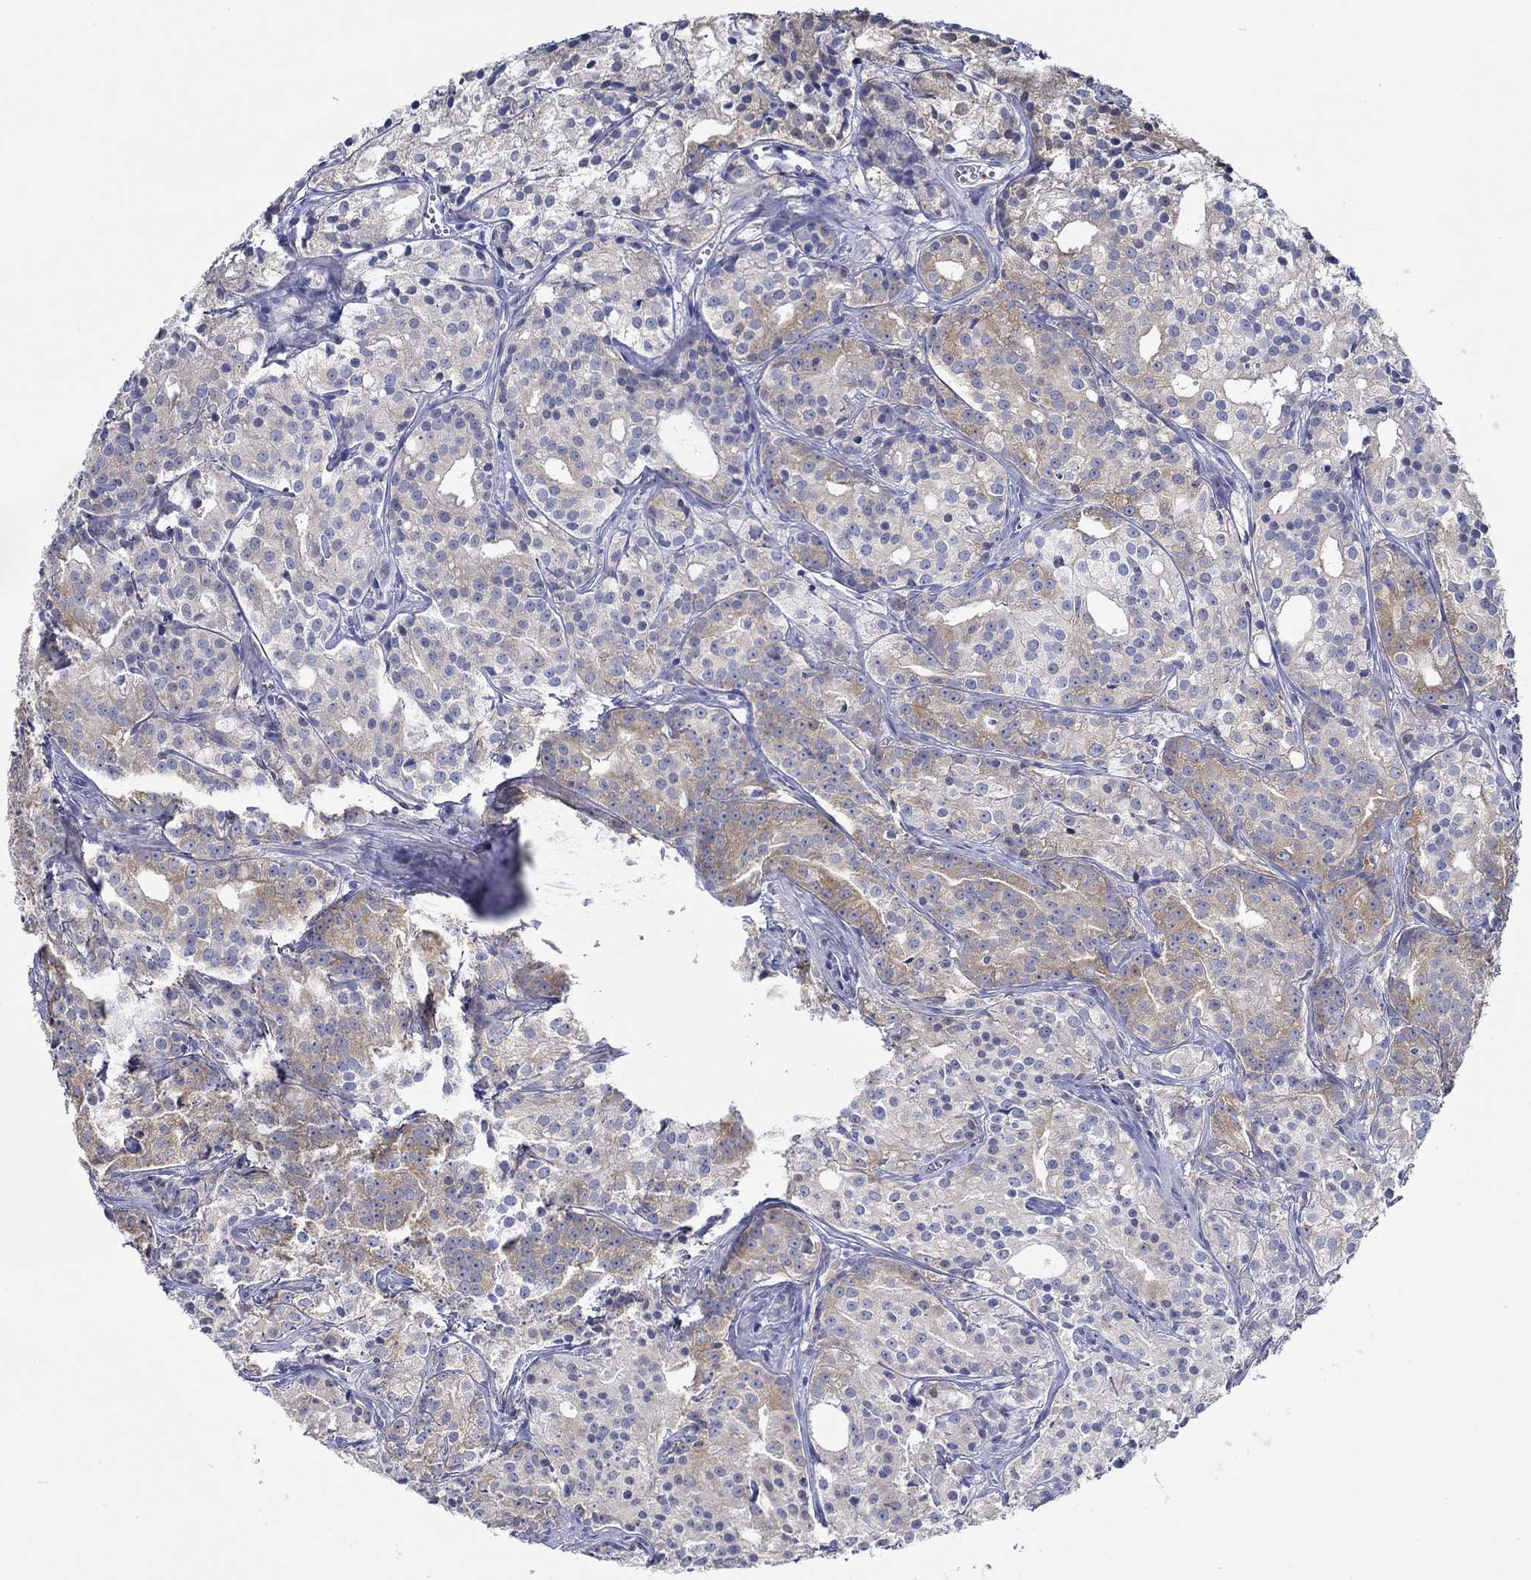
{"staining": {"intensity": "moderate", "quantity": "<25%", "location": "cytoplasmic/membranous"}, "tissue": "prostate cancer", "cell_type": "Tumor cells", "image_type": "cancer", "snomed": [{"axis": "morphology", "description": "Adenocarcinoma, Medium grade"}, {"axis": "topography", "description": "Prostate"}], "caption": "The immunohistochemical stain labels moderate cytoplasmic/membranous staining in tumor cells of medium-grade adenocarcinoma (prostate) tissue.", "gene": "SLC27A3", "patient": {"sex": "male", "age": 74}}